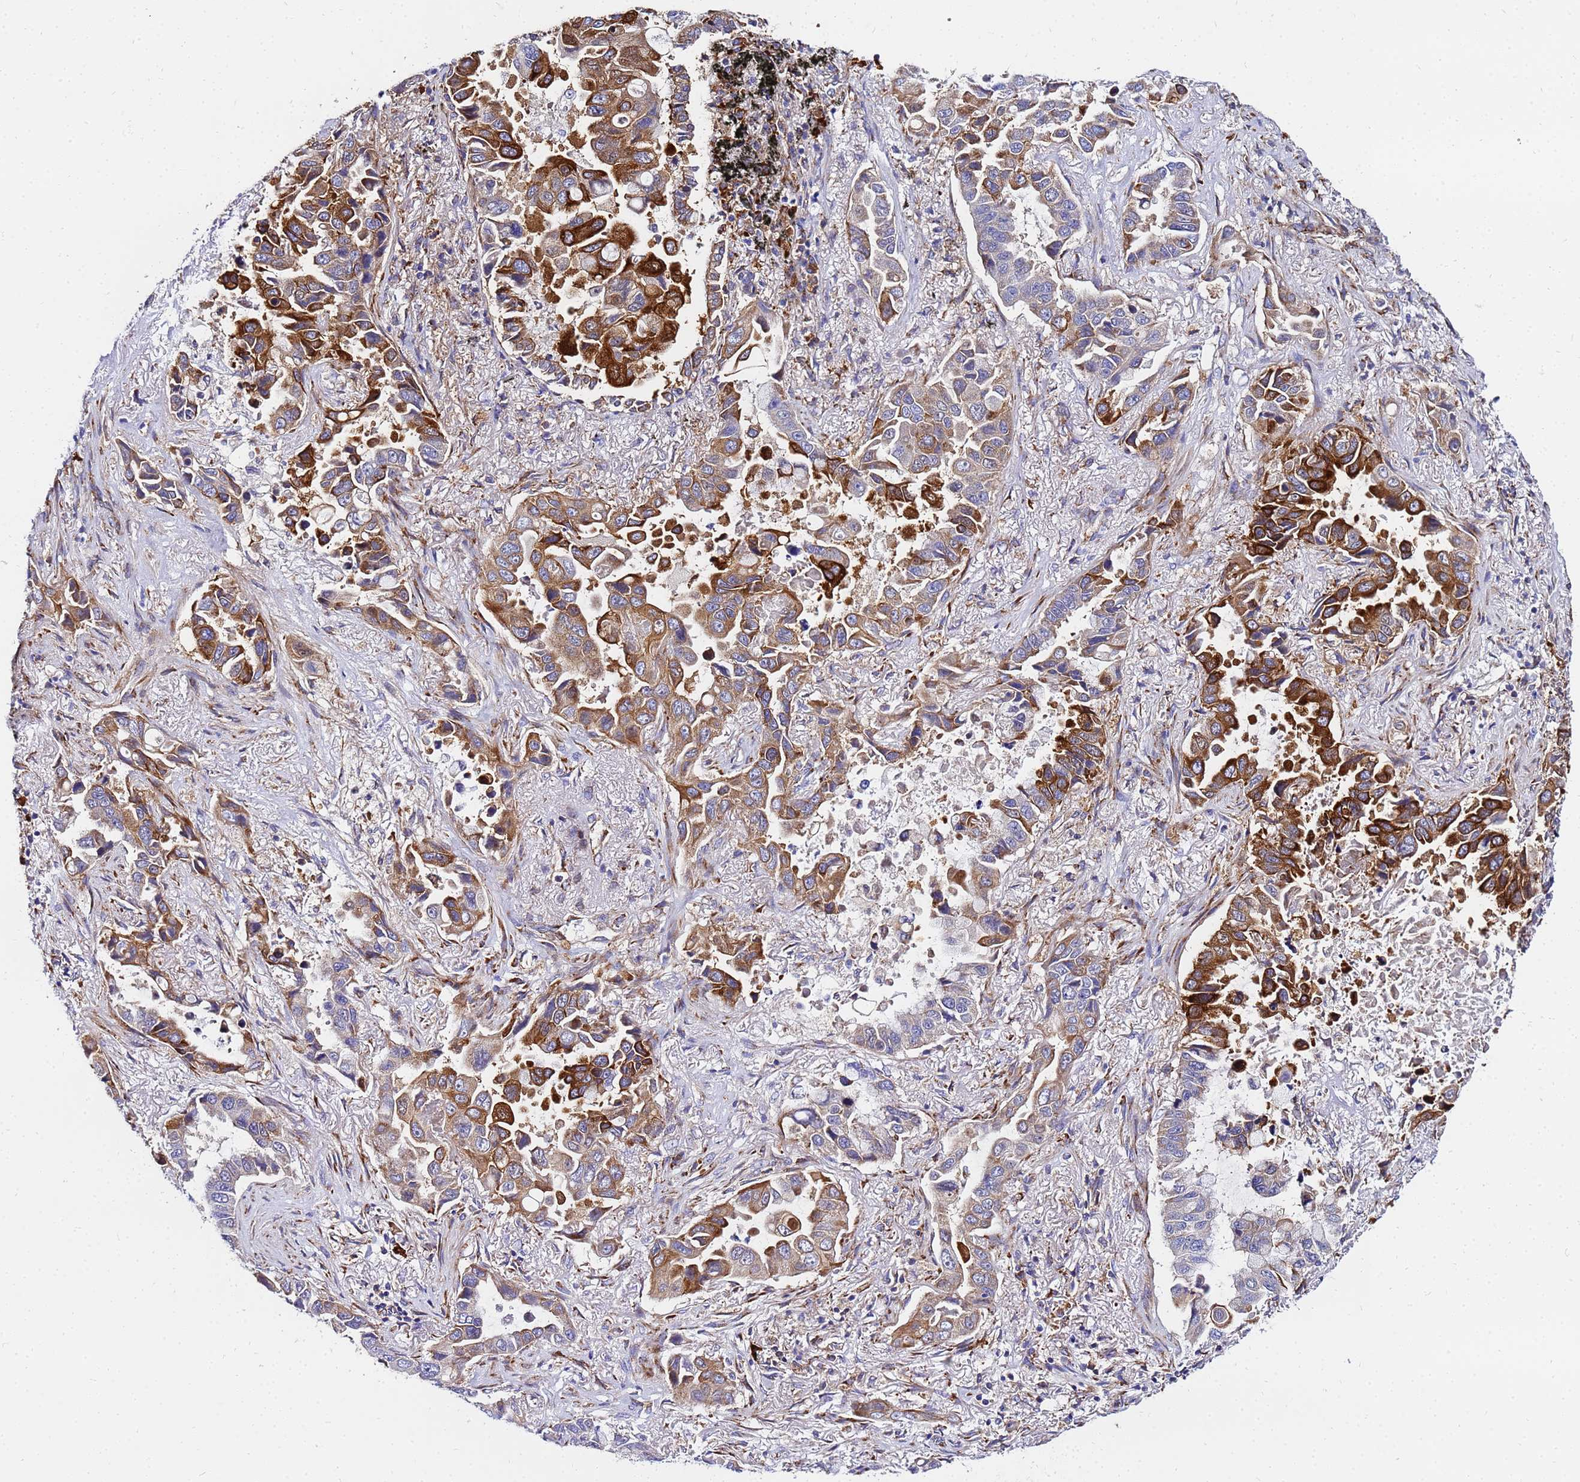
{"staining": {"intensity": "strong", "quantity": "25%-75%", "location": "cytoplasmic/membranous"}, "tissue": "lung cancer", "cell_type": "Tumor cells", "image_type": "cancer", "snomed": [{"axis": "morphology", "description": "Adenocarcinoma, NOS"}, {"axis": "topography", "description": "Lung"}], "caption": "The immunohistochemical stain shows strong cytoplasmic/membranous expression in tumor cells of lung adenocarcinoma tissue.", "gene": "POM121", "patient": {"sex": "male", "age": 64}}